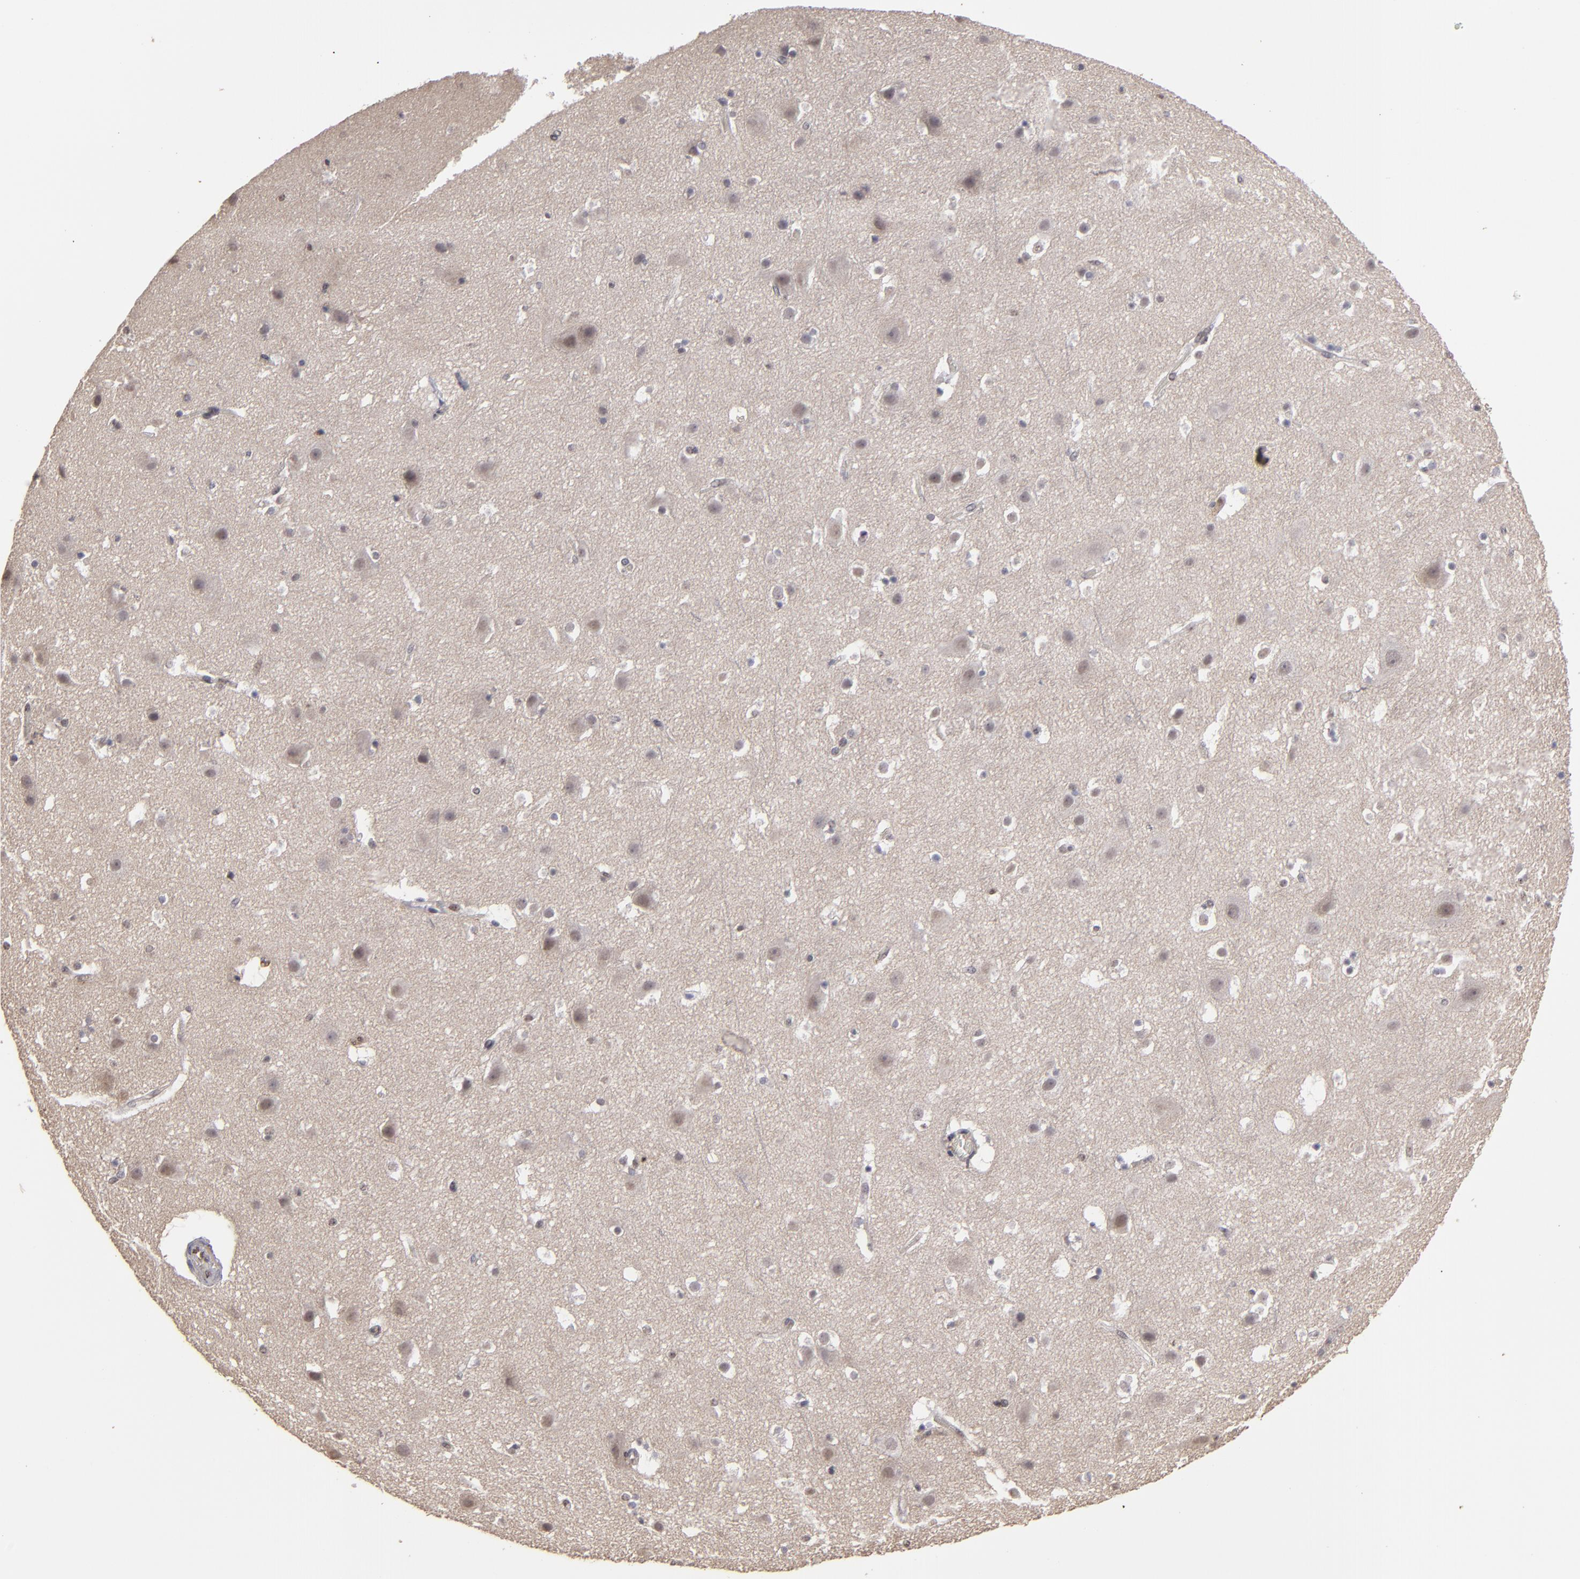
{"staining": {"intensity": "moderate", "quantity": ">75%", "location": "cytoplasmic/membranous"}, "tissue": "cerebral cortex", "cell_type": "Endothelial cells", "image_type": "normal", "snomed": [{"axis": "morphology", "description": "Normal tissue, NOS"}, {"axis": "topography", "description": "Cerebral cortex"}], "caption": "The image reveals immunohistochemical staining of benign cerebral cortex. There is moderate cytoplasmic/membranous expression is identified in about >75% of endothelial cells.", "gene": "CD55", "patient": {"sex": "male", "age": 45}}